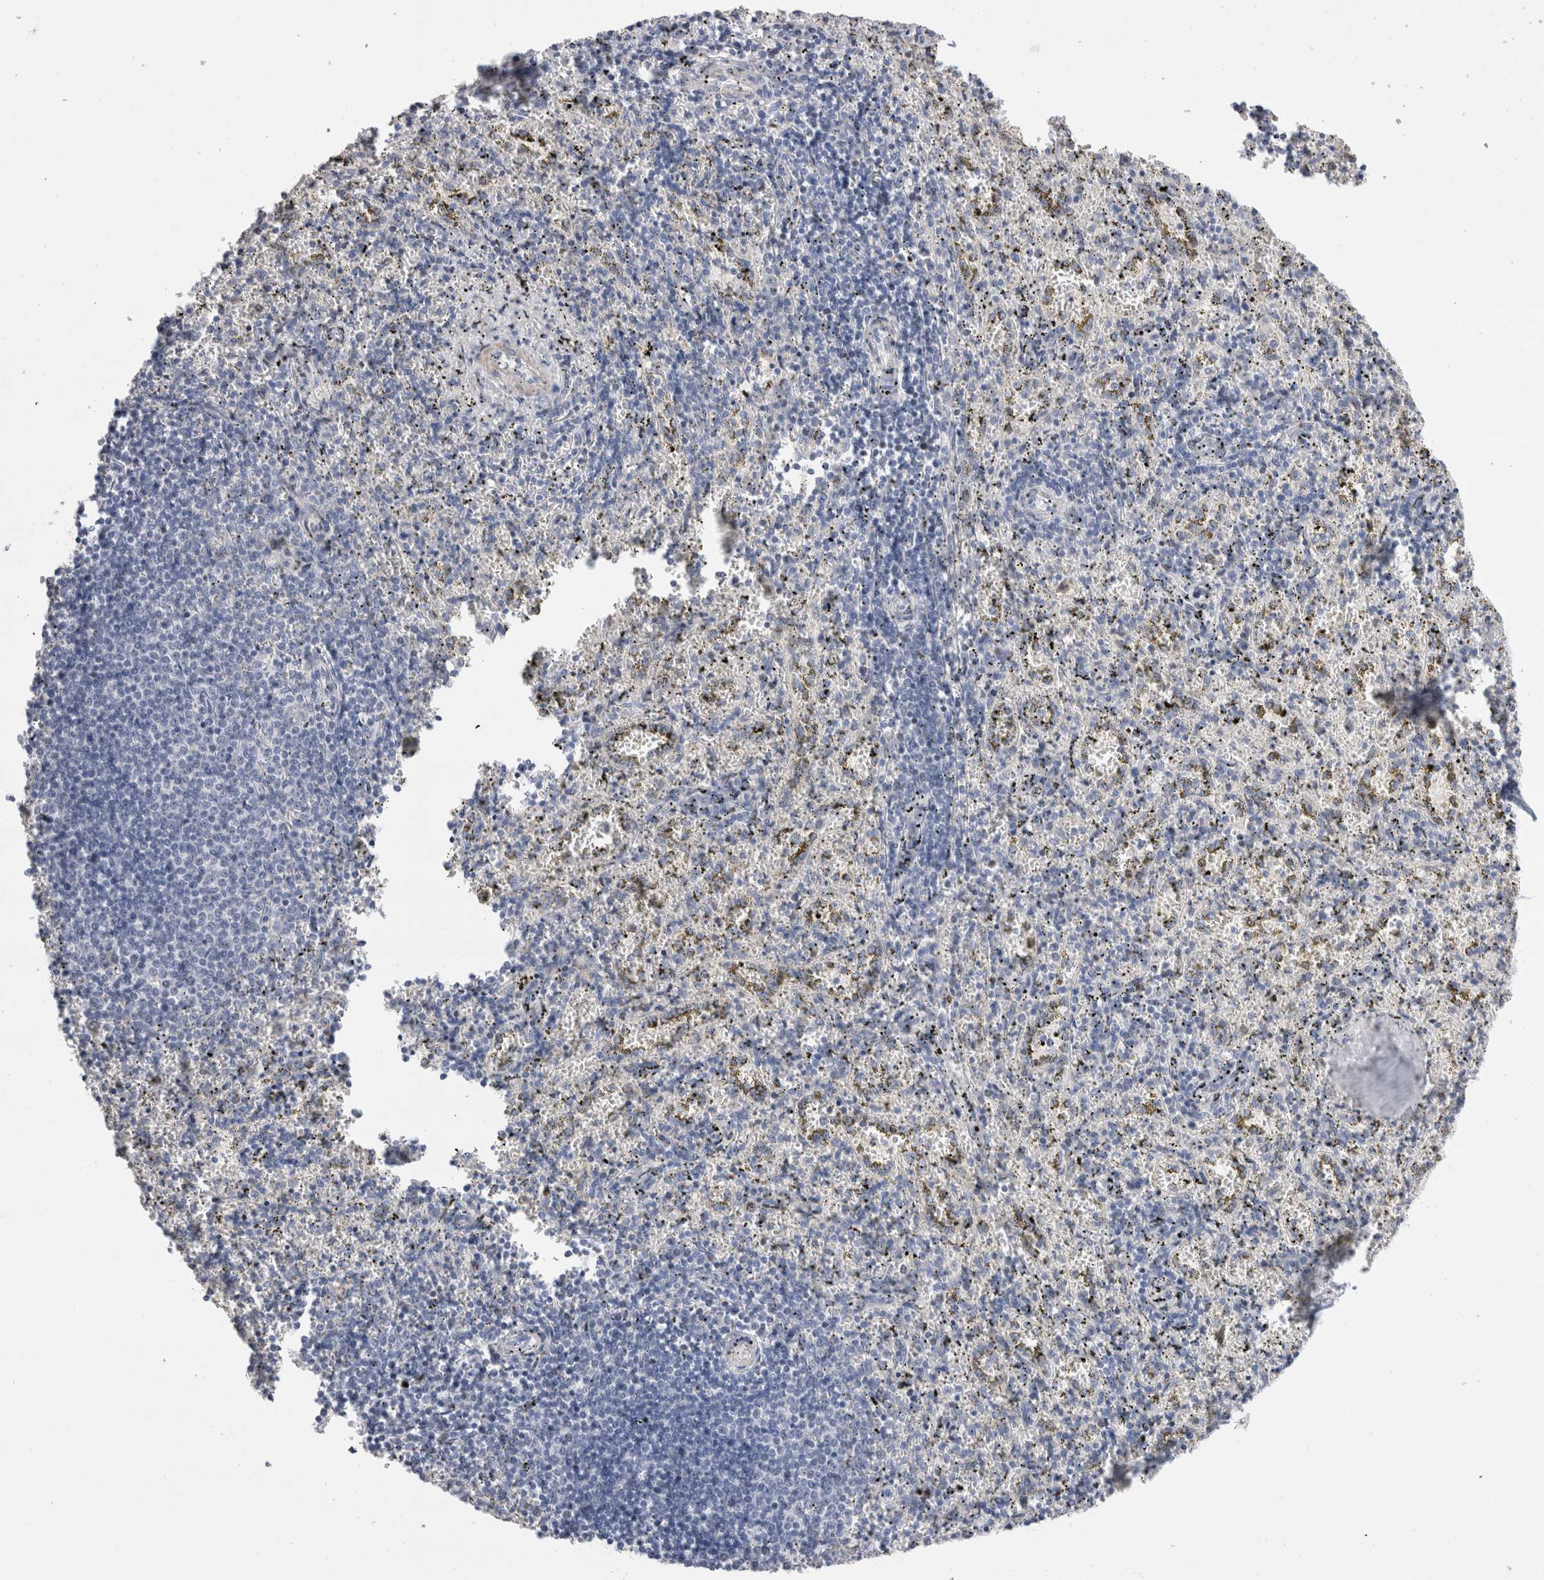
{"staining": {"intensity": "negative", "quantity": "none", "location": "none"}, "tissue": "spleen", "cell_type": "Cells in red pulp", "image_type": "normal", "snomed": [{"axis": "morphology", "description": "Normal tissue, NOS"}, {"axis": "topography", "description": "Spleen"}], "caption": "A micrograph of spleen stained for a protein demonstrates no brown staining in cells in red pulp. Brightfield microscopy of immunohistochemistry (IHC) stained with DAB (3,3'-diaminobenzidine) (brown) and hematoxylin (blue), captured at high magnification.", "gene": "ECHDC2", "patient": {"sex": "male", "age": 11}}